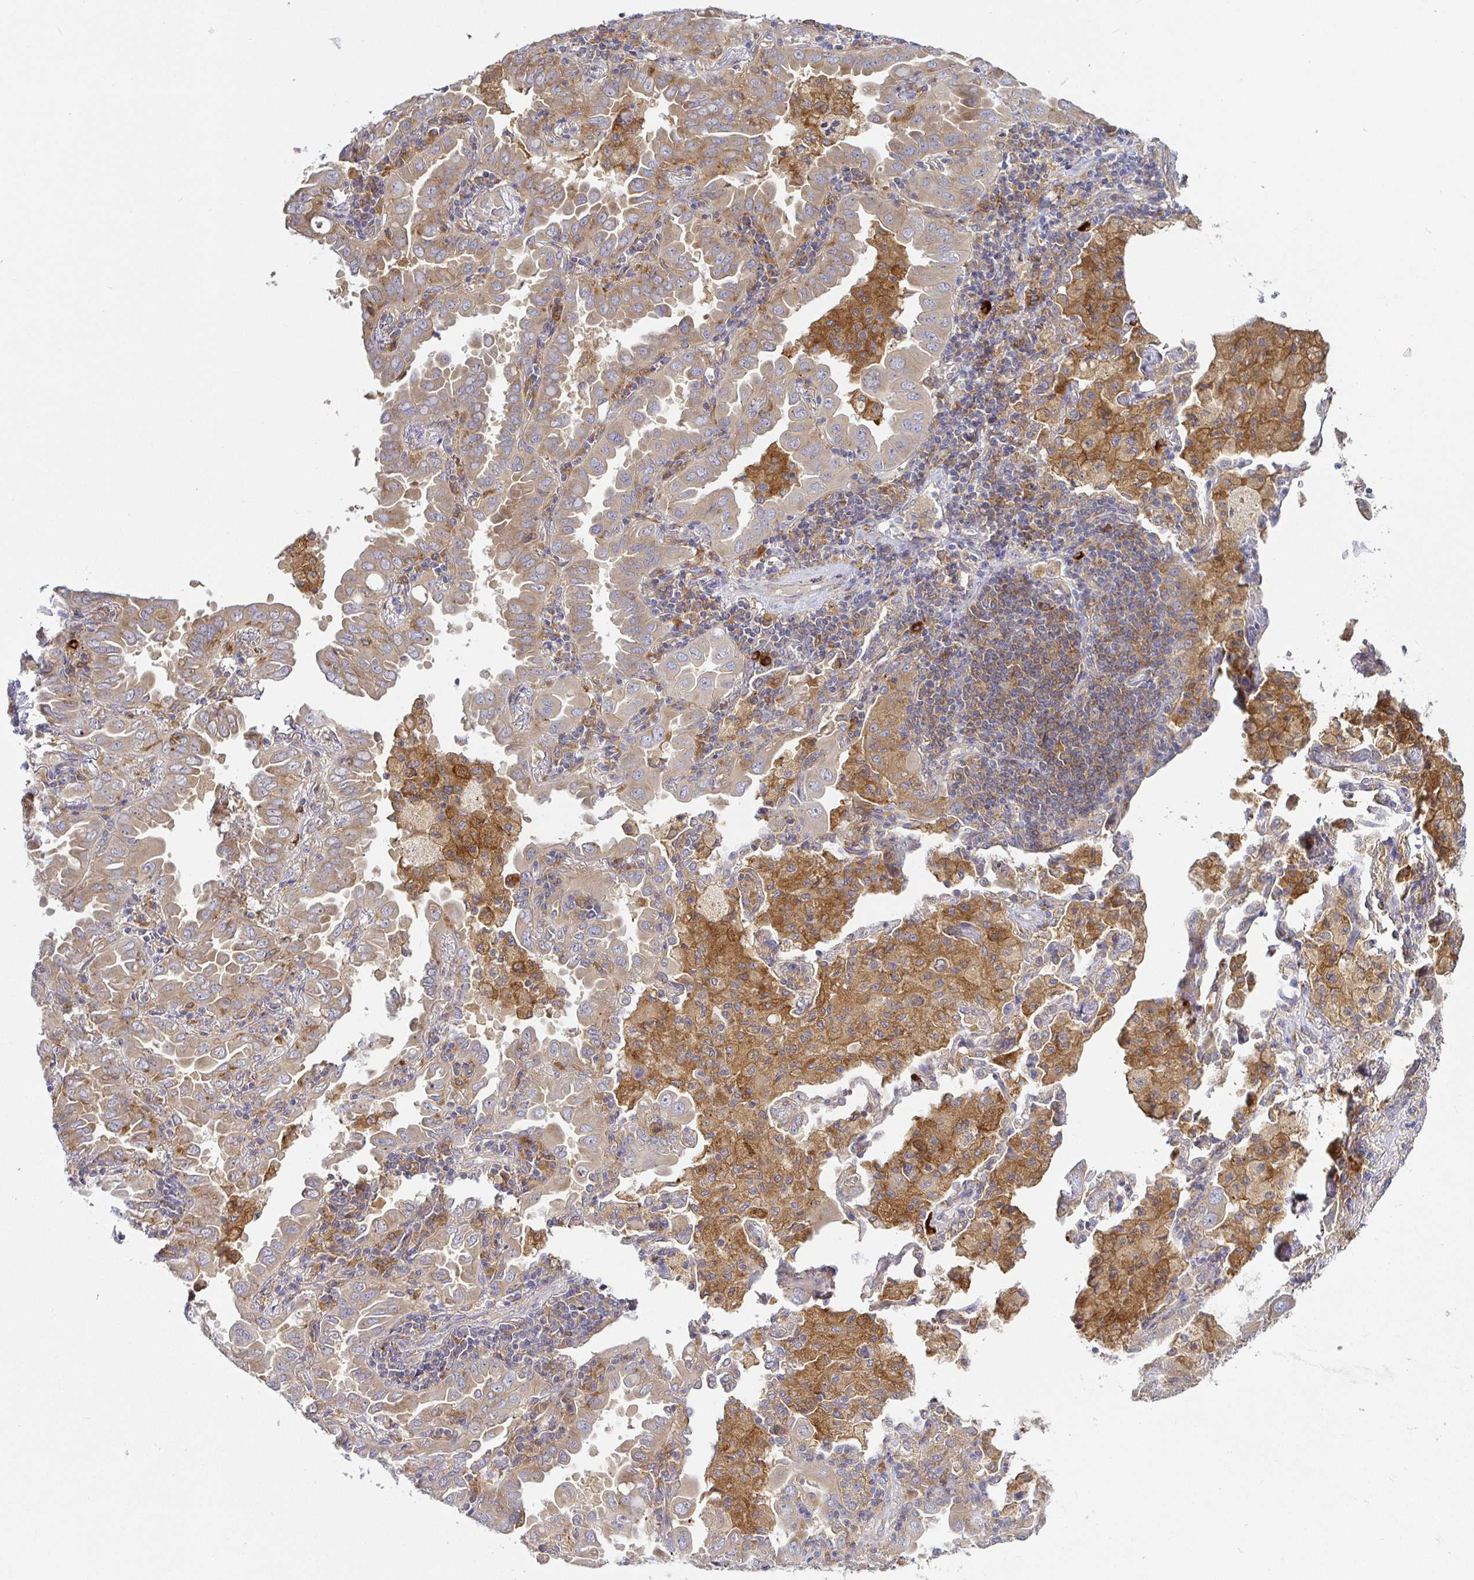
{"staining": {"intensity": "weak", "quantity": ">75%", "location": "cytoplasmic/membranous"}, "tissue": "lung cancer", "cell_type": "Tumor cells", "image_type": "cancer", "snomed": [{"axis": "morphology", "description": "Adenocarcinoma, NOS"}, {"axis": "topography", "description": "Lung"}], "caption": "Adenocarcinoma (lung) tissue shows weak cytoplasmic/membranous expression in approximately >75% of tumor cells, visualized by immunohistochemistry.", "gene": "SNX8", "patient": {"sex": "male", "age": 64}}